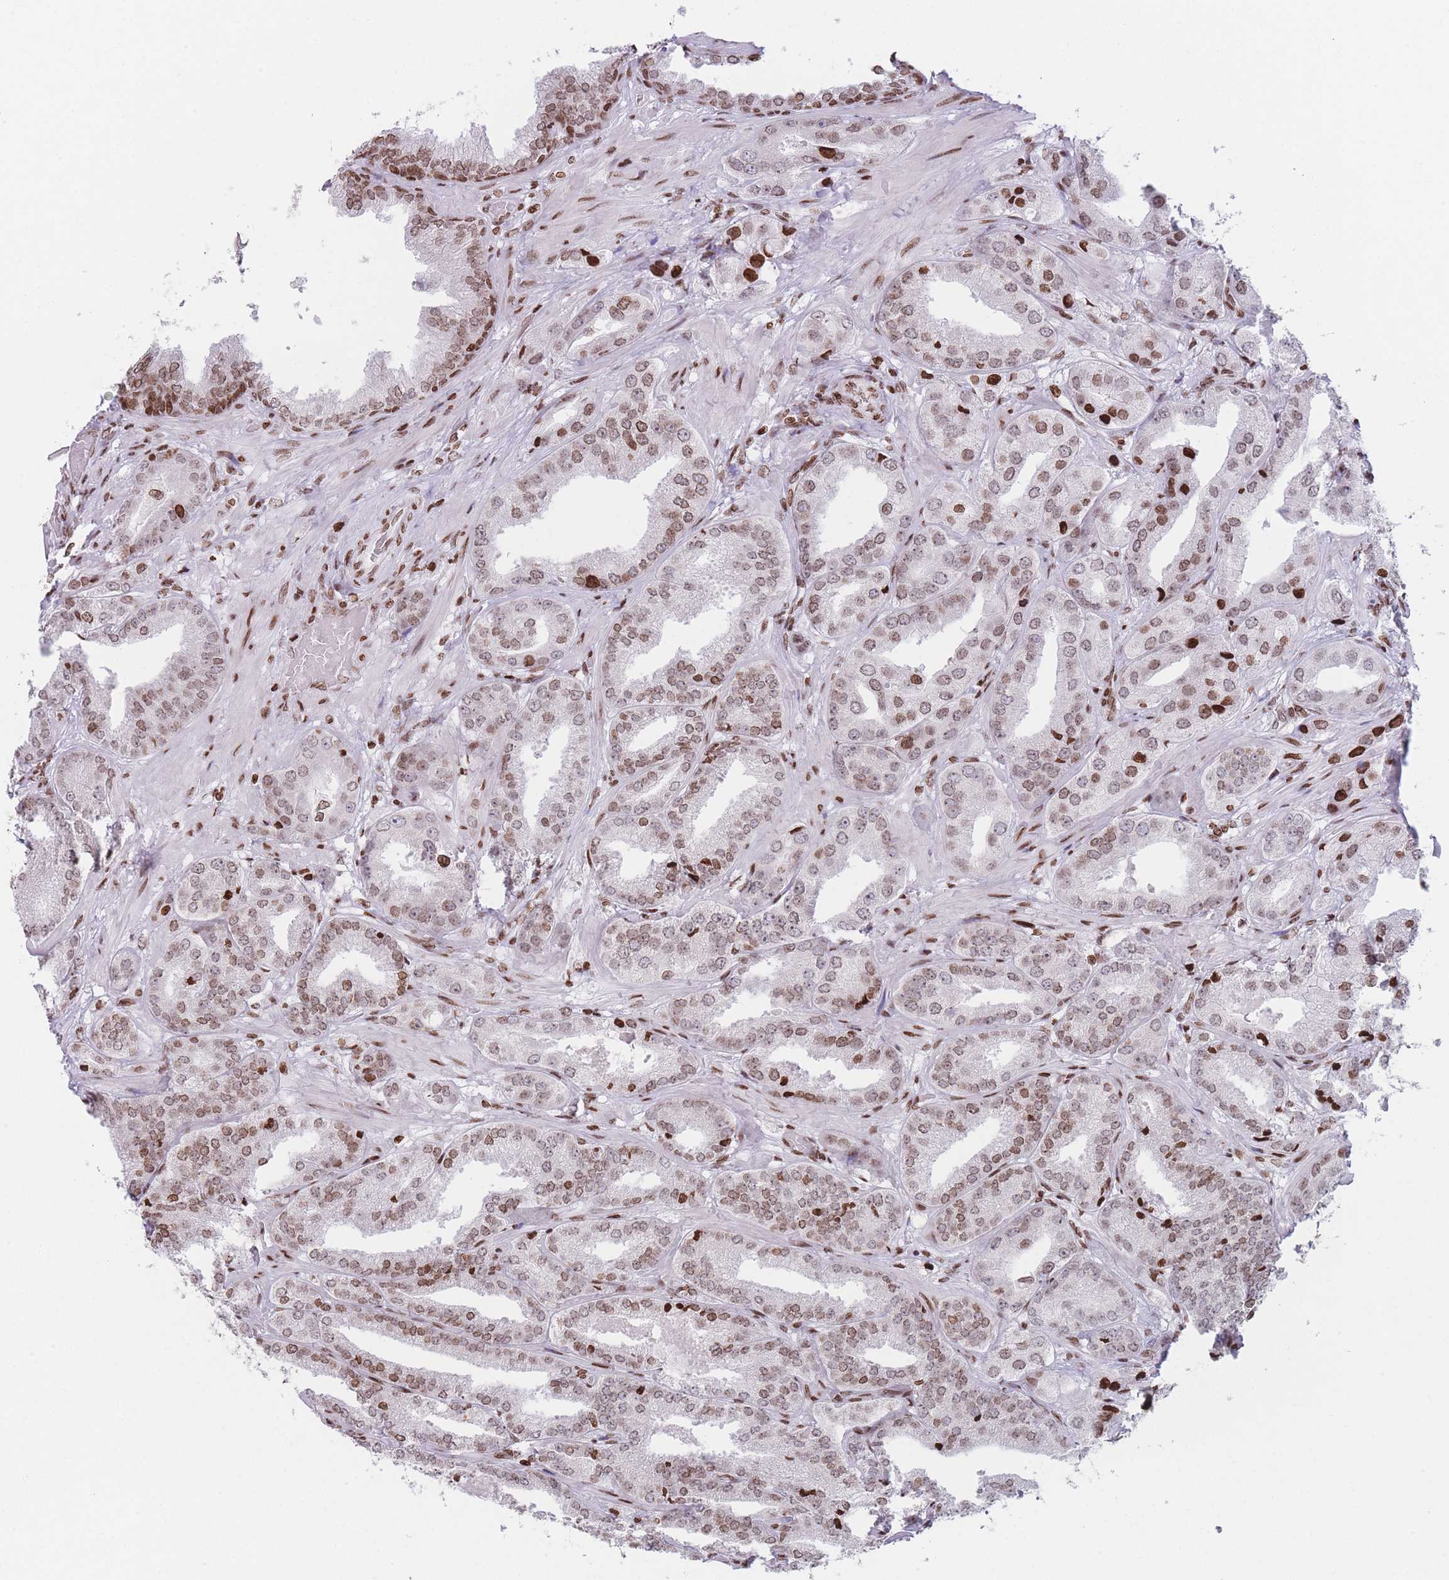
{"staining": {"intensity": "moderate", "quantity": ">75%", "location": "nuclear"}, "tissue": "prostate cancer", "cell_type": "Tumor cells", "image_type": "cancer", "snomed": [{"axis": "morphology", "description": "Adenocarcinoma, High grade"}, {"axis": "topography", "description": "Prostate"}], "caption": "A micrograph of prostate cancer stained for a protein exhibits moderate nuclear brown staining in tumor cells.", "gene": "AK9", "patient": {"sex": "male", "age": 63}}